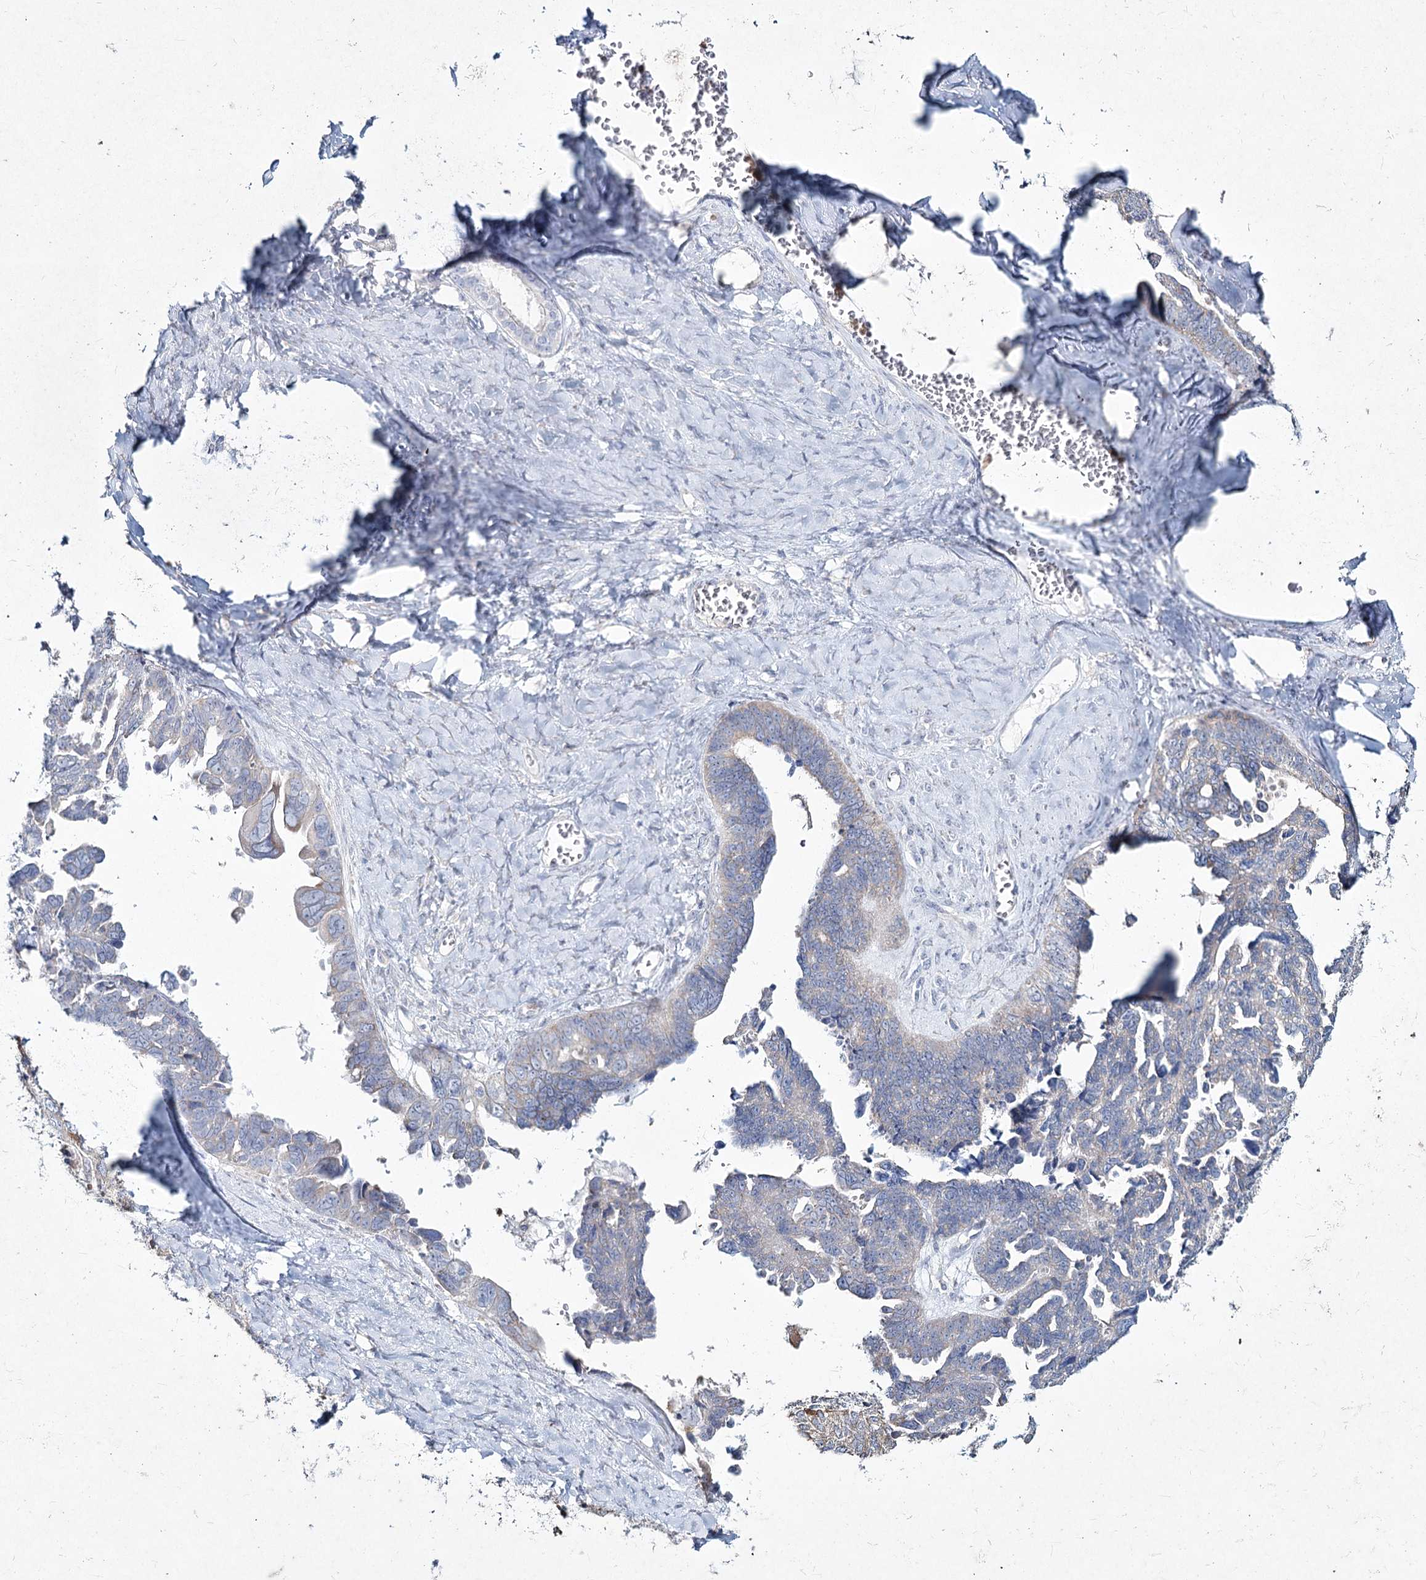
{"staining": {"intensity": "negative", "quantity": "none", "location": "none"}, "tissue": "ovarian cancer", "cell_type": "Tumor cells", "image_type": "cancer", "snomed": [{"axis": "morphology", "description": "Cystadenocarcinoma, serous, NOS"}, {"axis": "topography", "description": "Ovary"}], "caption": "Ovarian cancer stained for a protein using IHC exhibits no expression tumor cells.", "gene": "NIPAL4", "patient": {"sex": "female", "age": 79}}